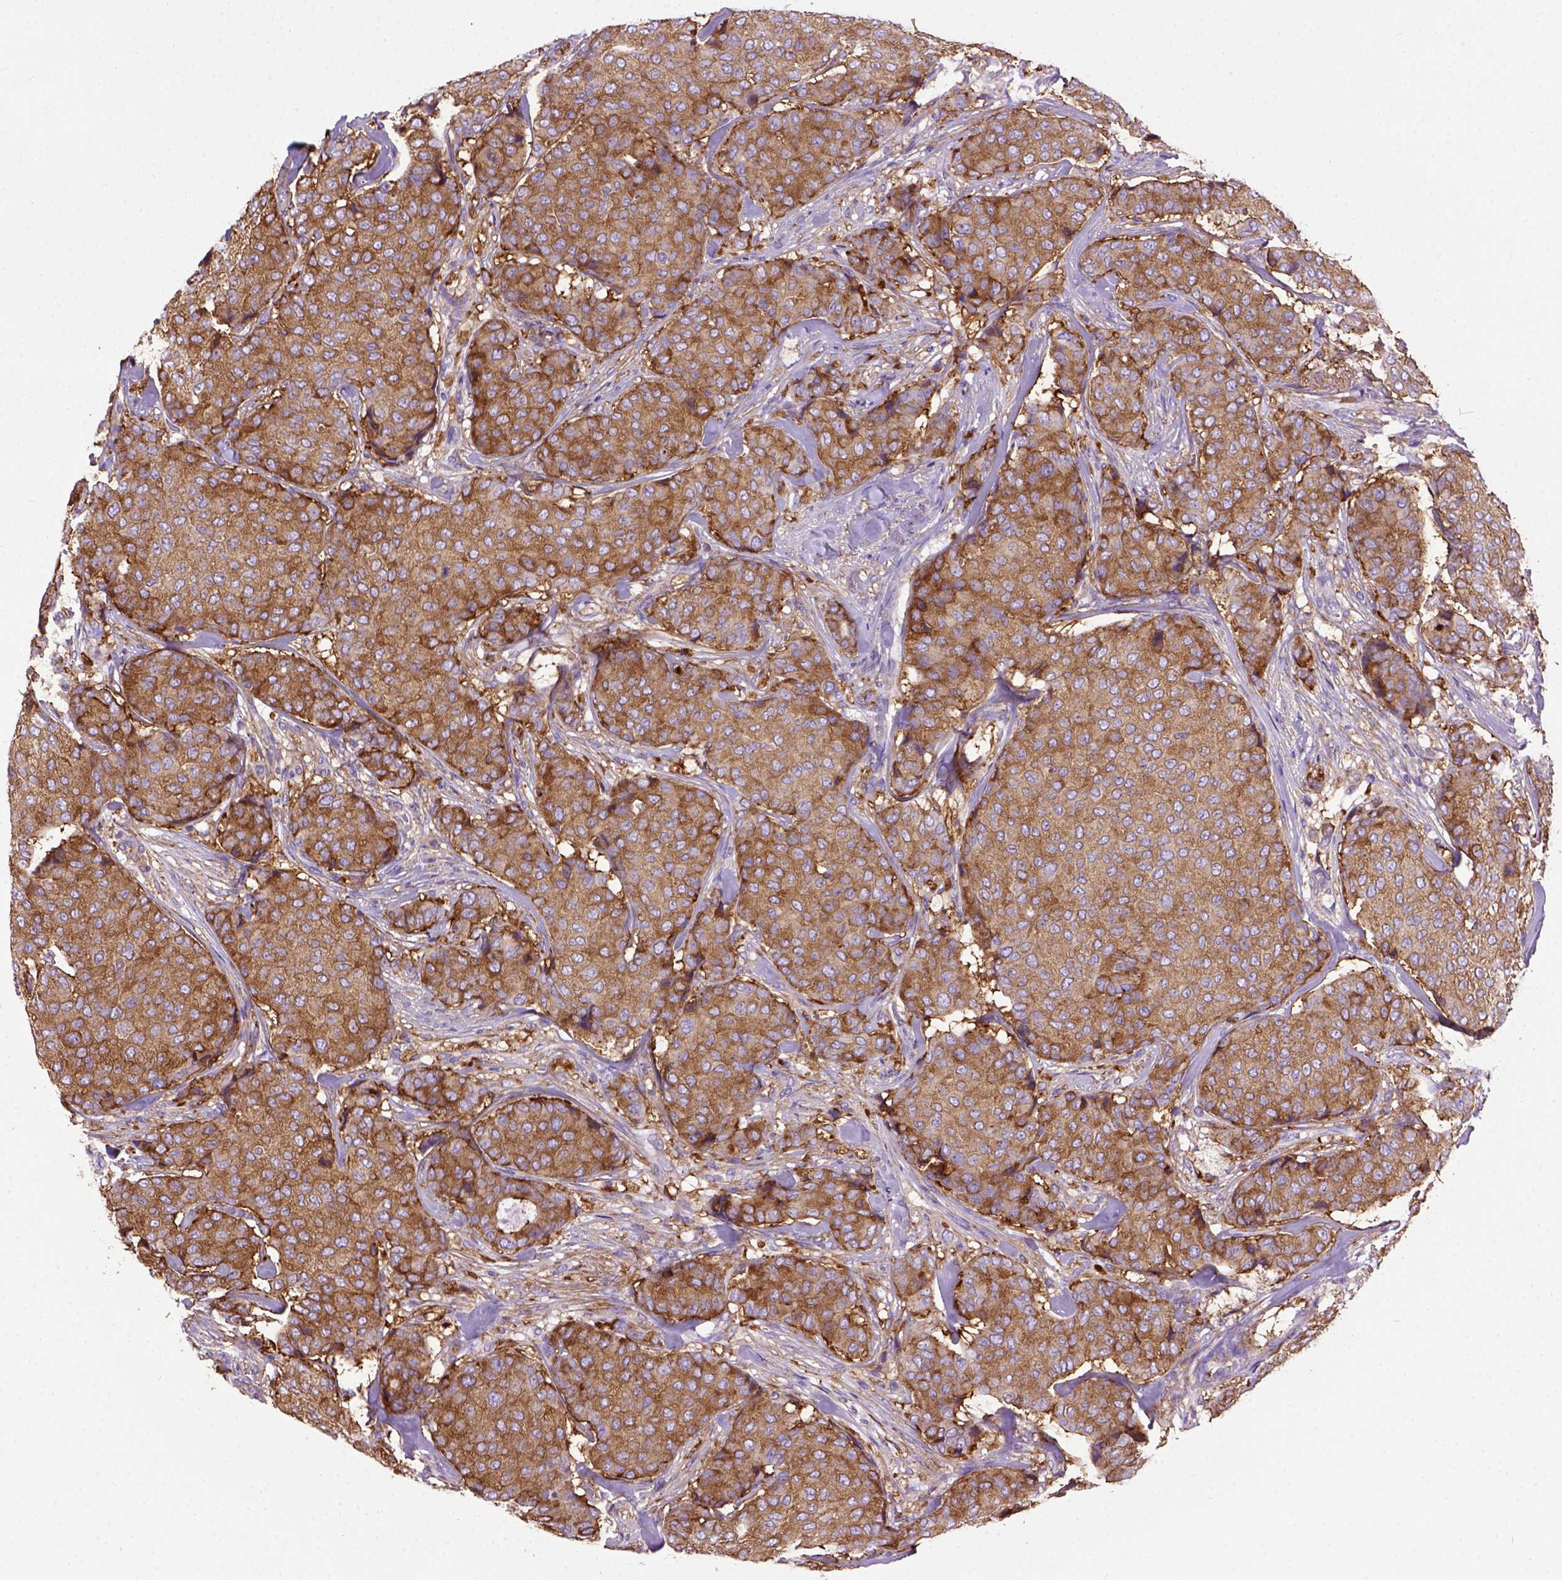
{"staining": {"intensity": "moderate", "quantity": ">75%", "location": "cytoplasmic/membranous"}, "tissue": "breast cancer", "cell_type": "Tumor cells", "image_type": "cancer", "snomed": [{"axis": "morphology", "description": "Duct carcinoma"}, {"axis": "topography", "description": "Breast"}], "caption": "Protein staining of breast cancer tissue exhibits moderate cytoplasmic/membranous expression in about >75% of tumor cells.", "gene": "MVP", "patient": {"sex": "female", "age": 75}}